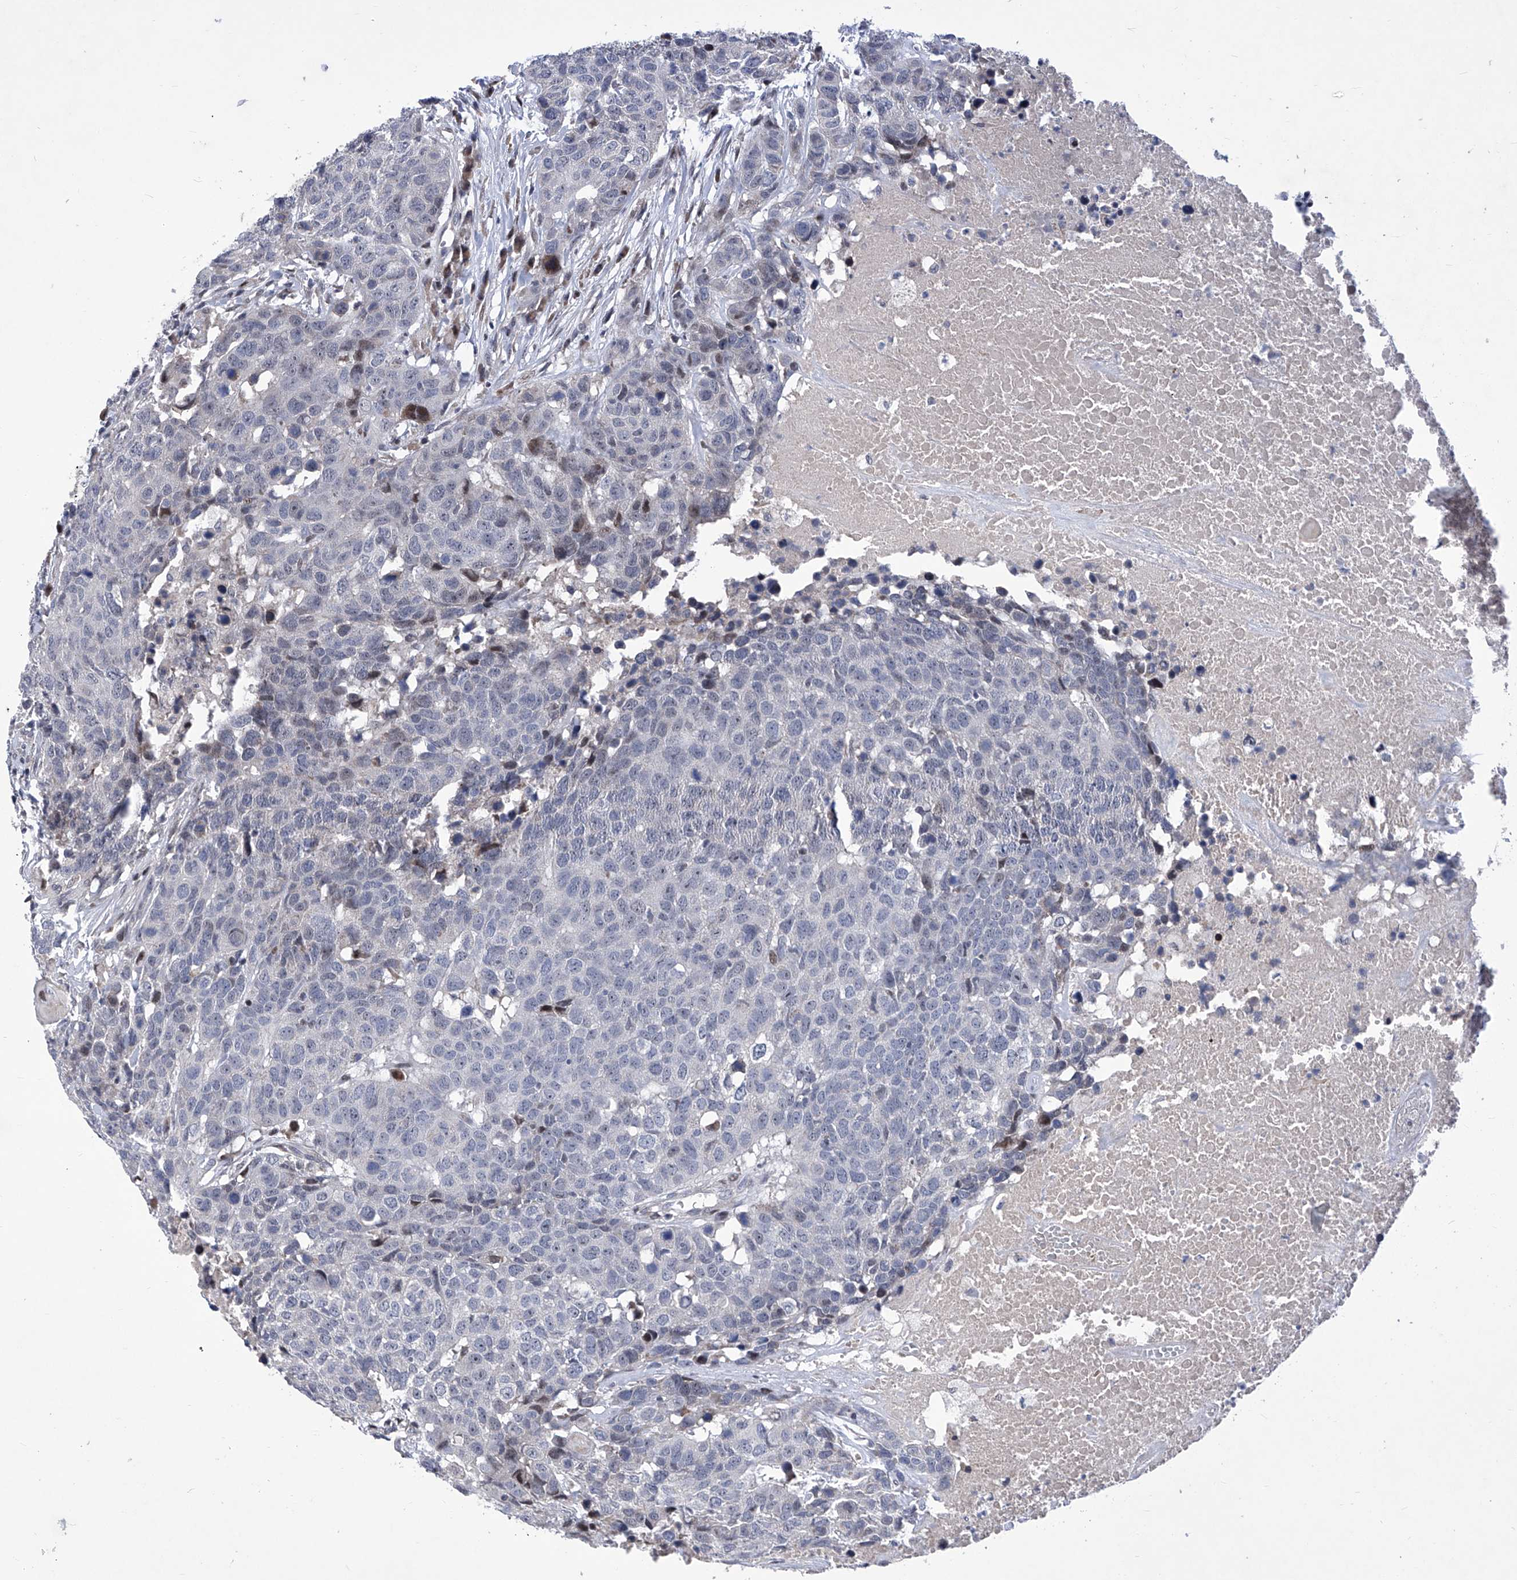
{"staining": {"intensity": "weak", "quantity": "<25%", "location": "nuclear"}, "tissue": "head and neck cancer", "cell_type": "Tumor cells", "image_type": "cancer", "snomed": [{"axis": "morphology", "description": "Squamous cell carcinoma, NOS"}, {"axis": "topography", "description": "Head-Neck"}], "caption": "Tumor cells show no significant protein staining in head and neck squamous cell carcinoma. Brightfield microscopy of immunohistochemistry (IHC) stained with DAB (3,3'-diaminobenzidine) (brown) and hematoxylin (blue), captured at high magnification.", "gene": "NUFIP1", "patient": {"sex": "male", "age": 66}}